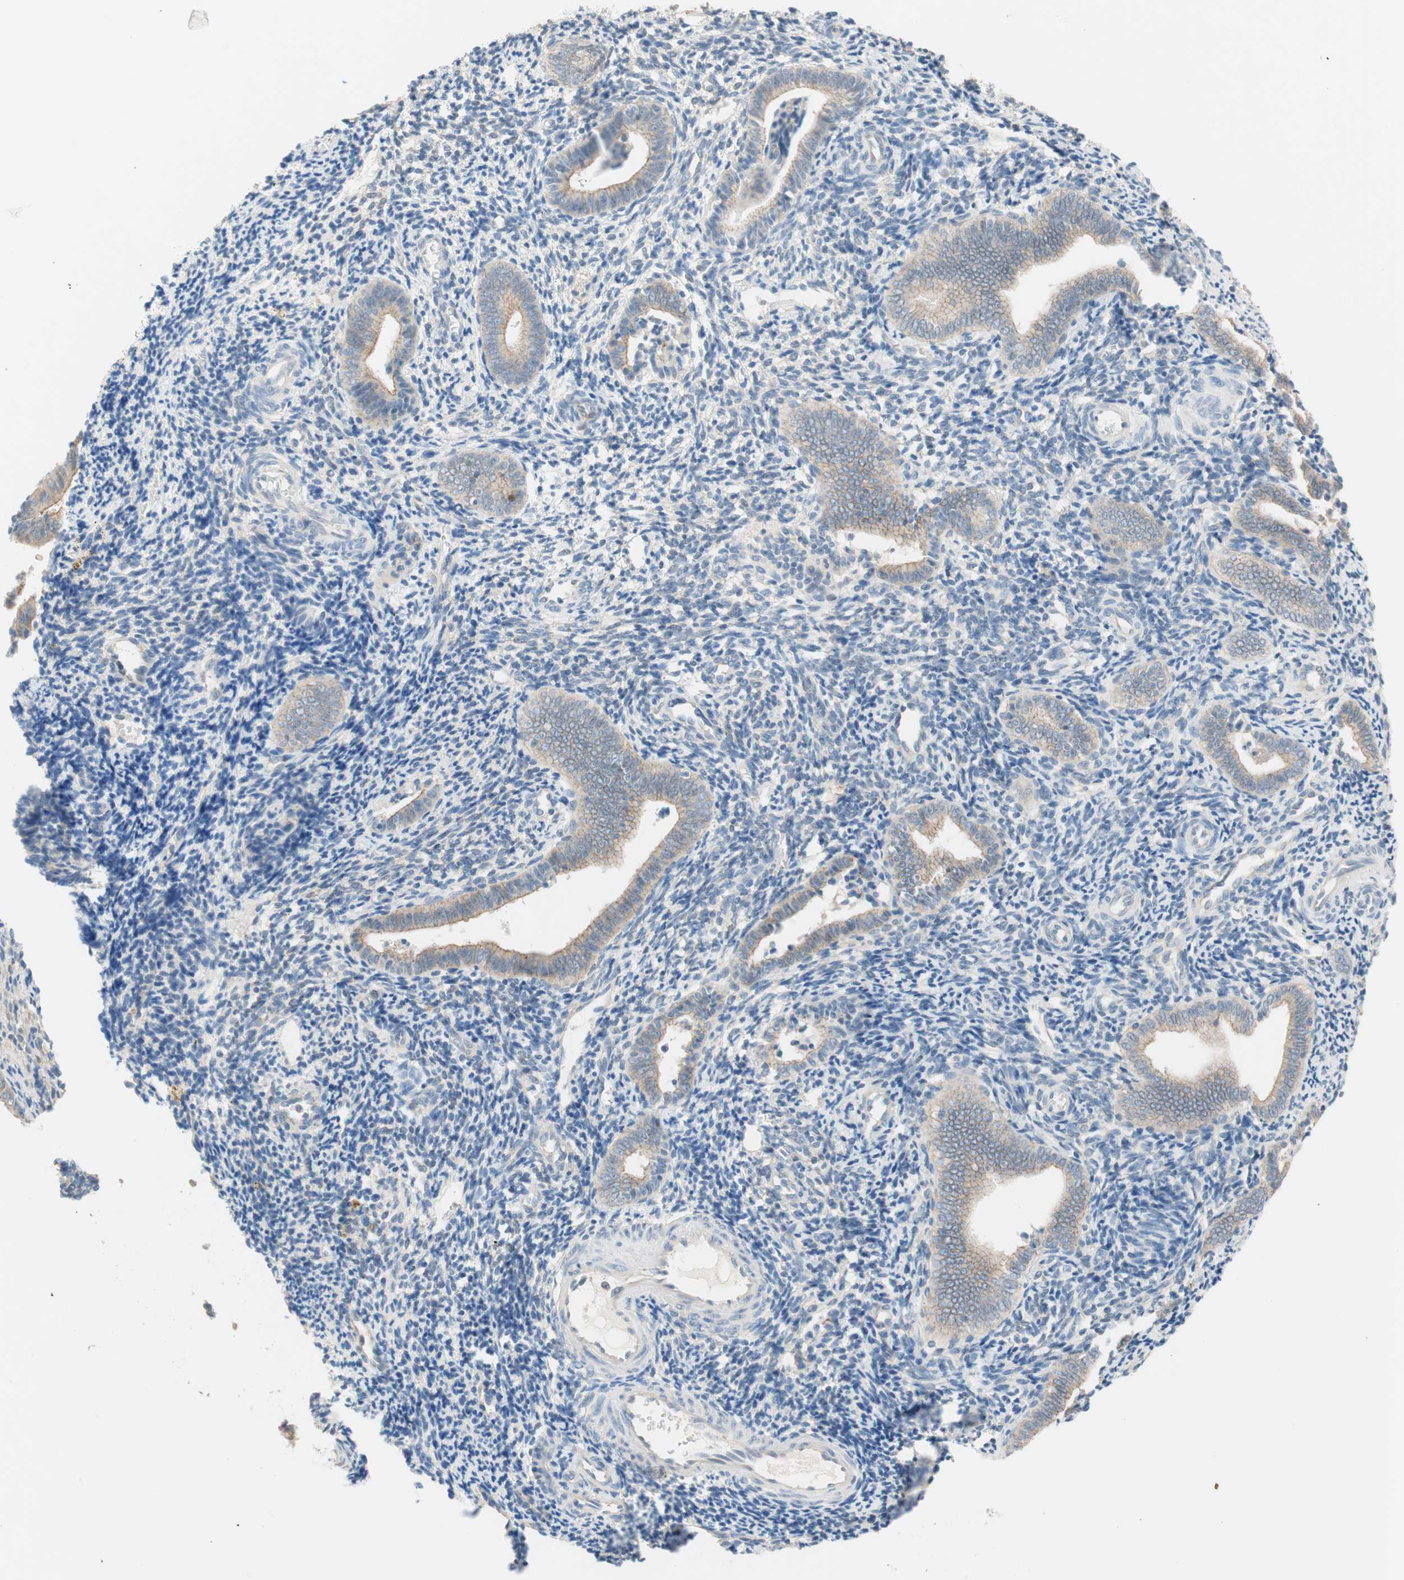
{"staining": {"intensity": "negative", "quantity": "none", "location": "none"}, "tissue": "endometrium", "cell_type": "Cells in endometrial stroma", "image_type": "normal", "snomed": [{"axis": "morphology", "description": "Normal tissue, NOS"}, {"axis": "topography", "description": "Uterus"}, {"axis": "topography", "description": "Endometrium"}], "caption": "Image shows no significant protein expression in cells in endometrial stroma of unremarkable endometrium. (DAB immunohistochemistry visualized using brightfield microscopy, high magnification).", "gene": "GLUL", "patient": {"sex": "female", "age": 33}}